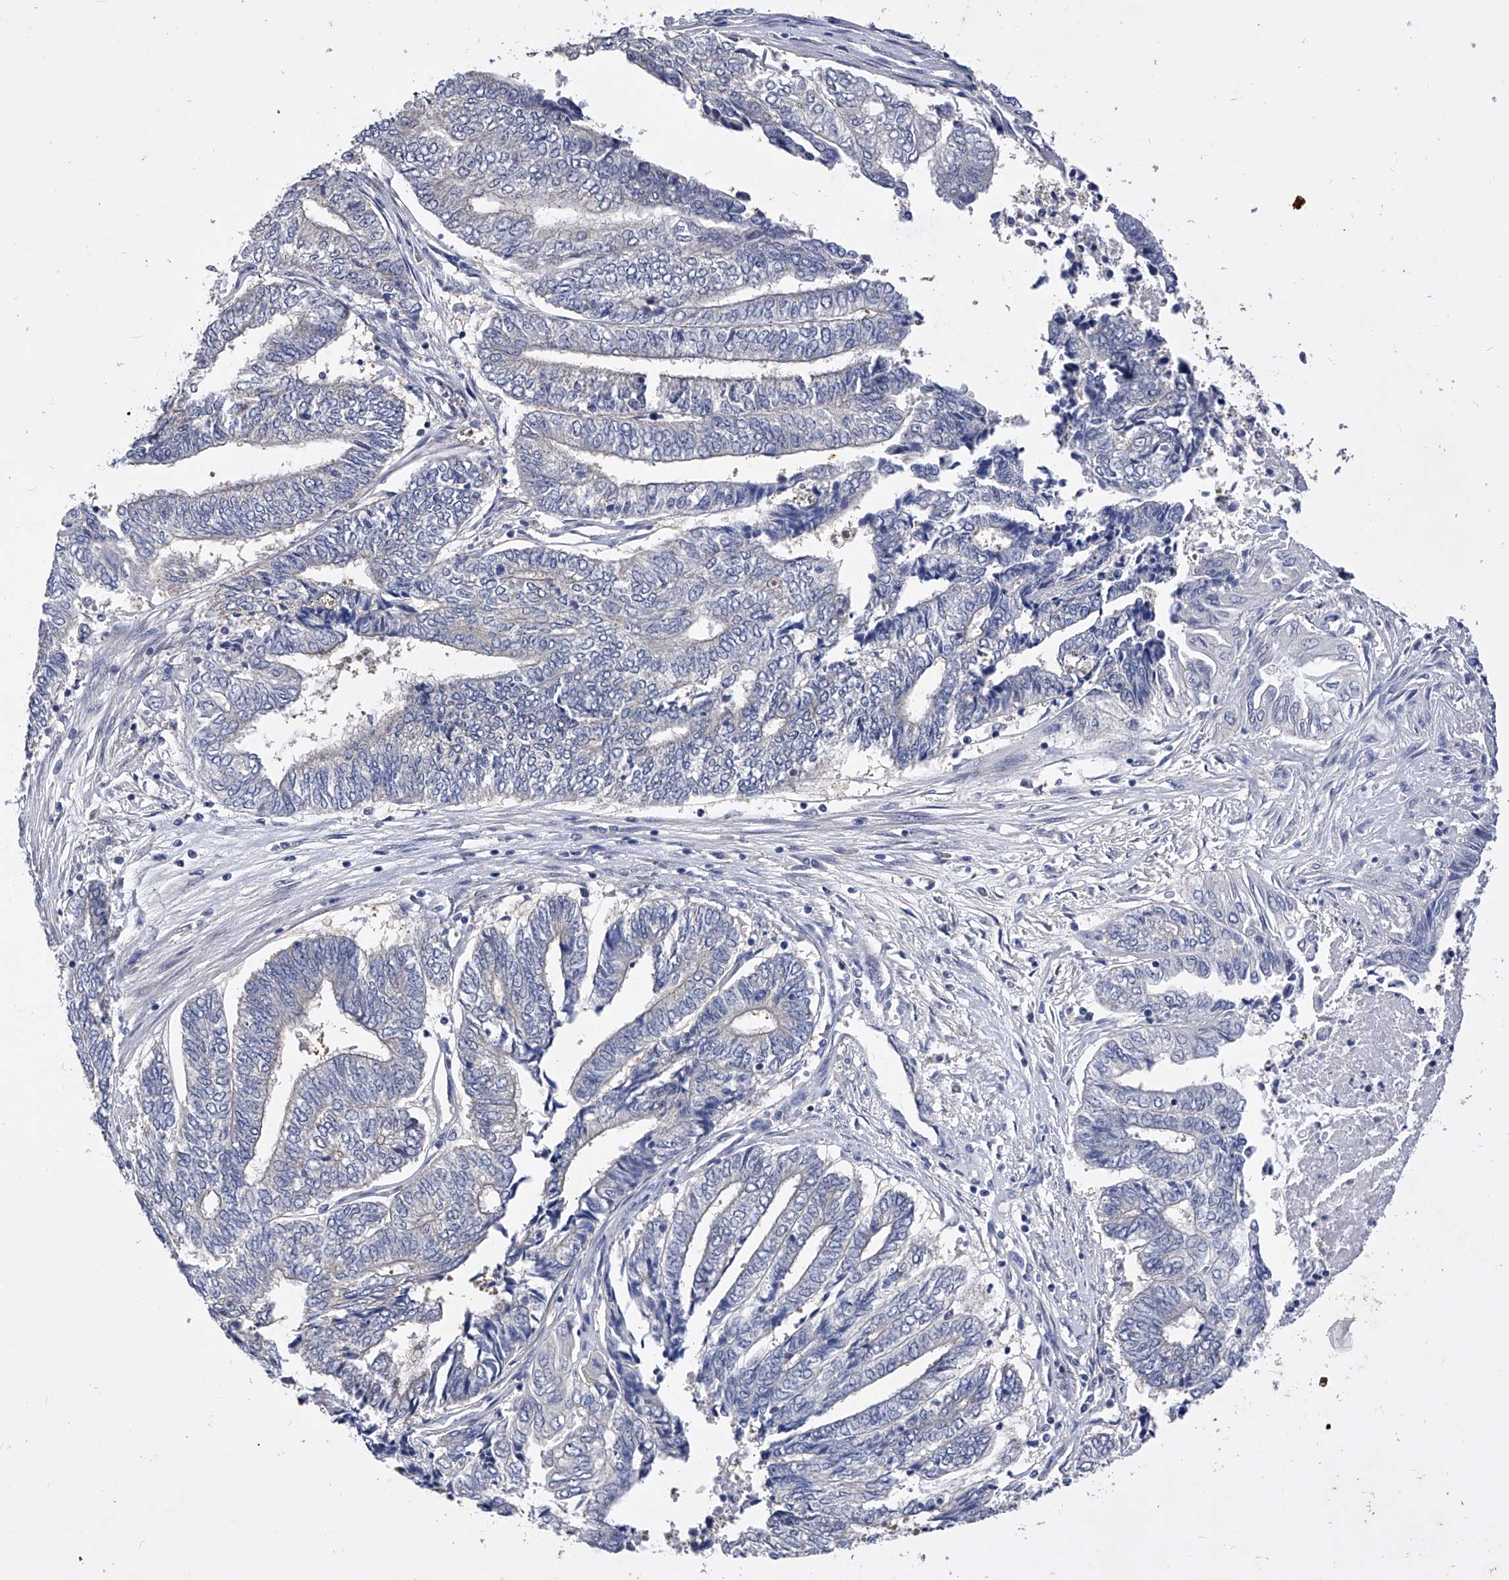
{"staining": {"intensity": "negative", "quantity": "none", "location": "none"}, "tissue": "endometrial cancer", "cell_type": "Tumor cells", "image_type": "cancer", "snomed": [{"axis": "morphology", "description": "Adenocarcinoma, NOS"}, {"axis": "topography", "description": "Uterus"}, {"axis": "topography", "description": "Endometrium"}], "caption": "High magnification brightfield microscopy of adenocarcinoma (endometrial) stained with DAB (3,3'-diaminobenzidine) (brown) and counterstained with hematoxylin (blue): tumor cells show no significant staining.", "gene": "PPP5C", "patient": {"sex": "female", "age": 70}}